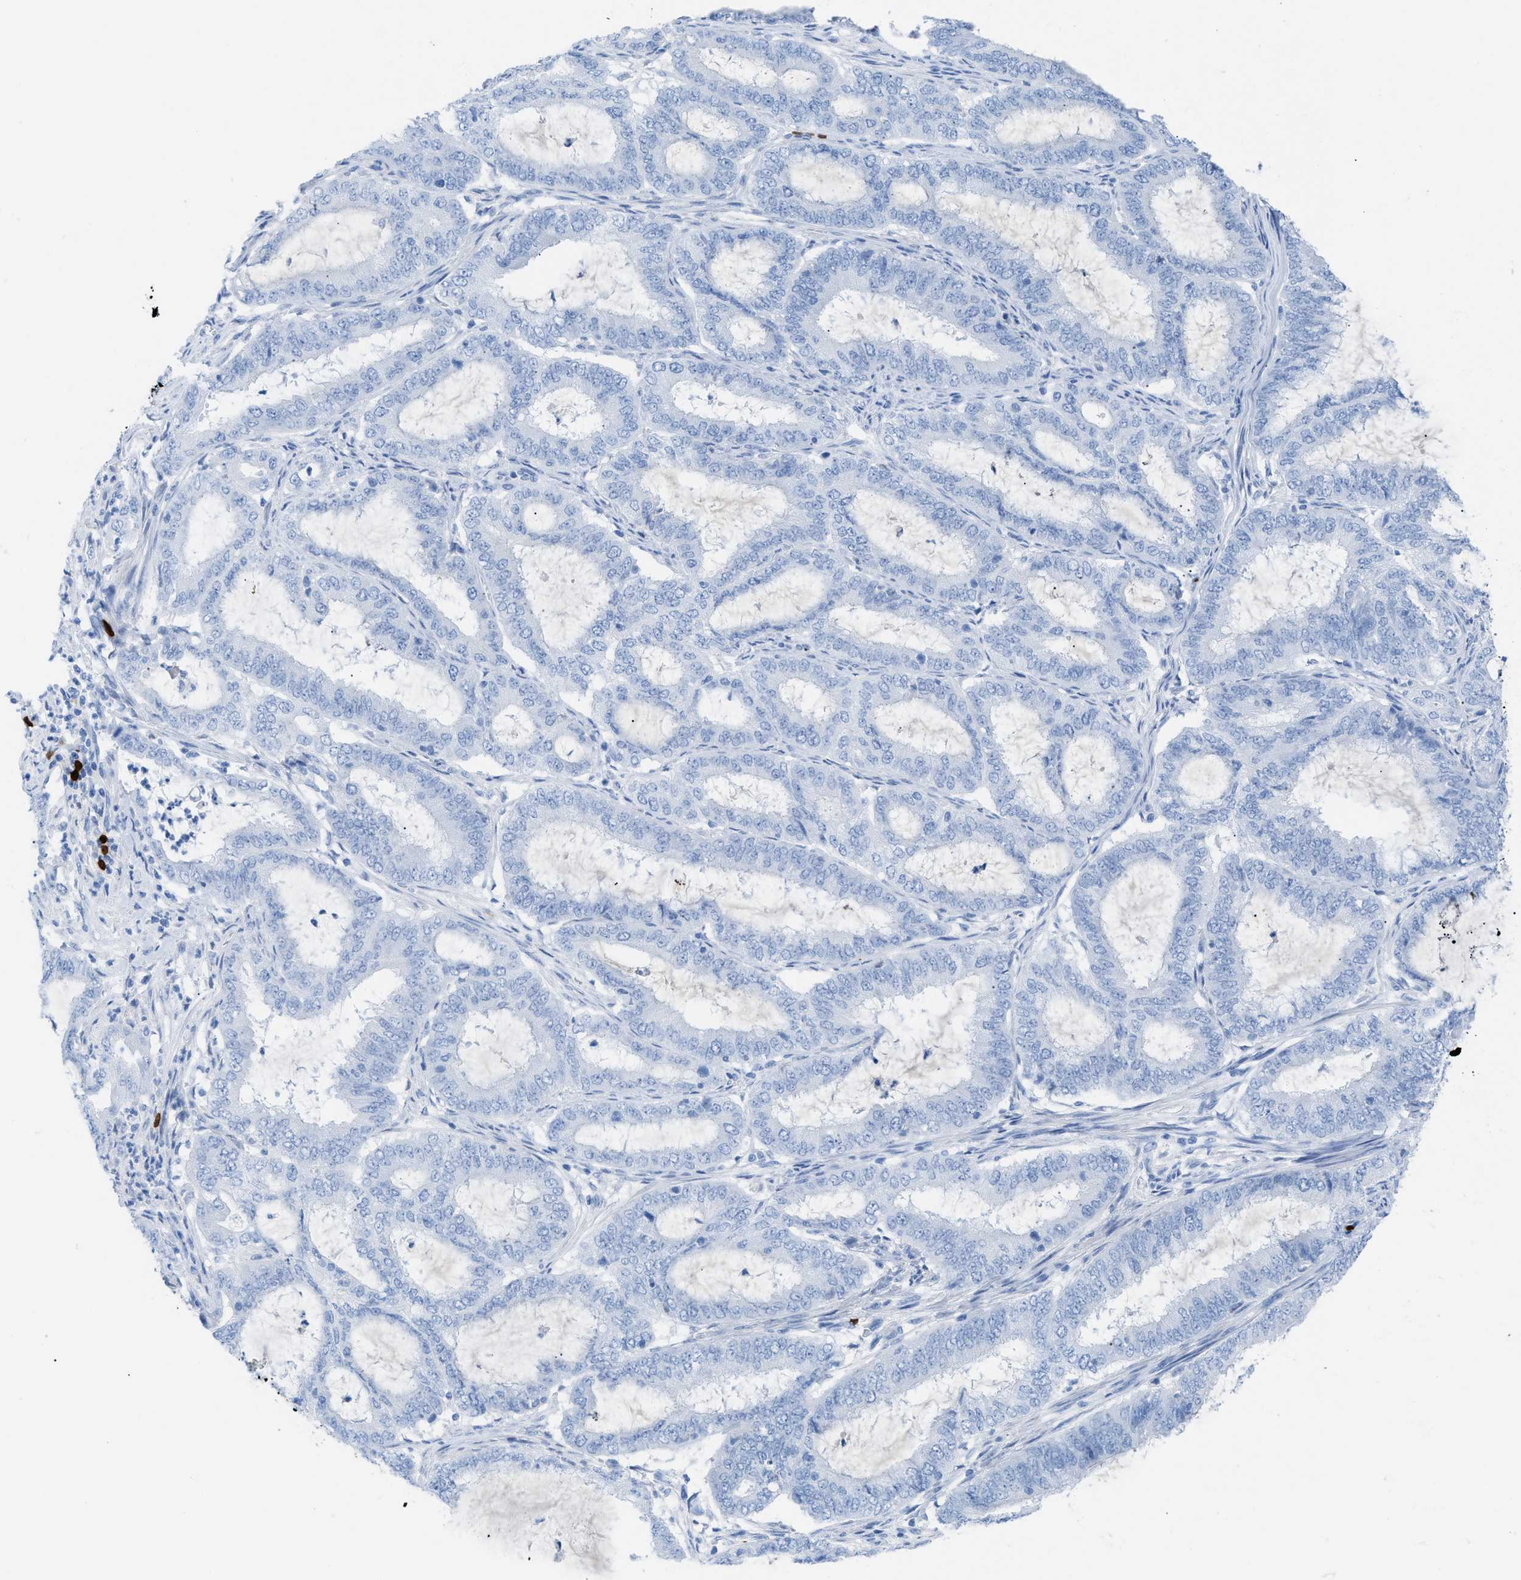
{"staining": {"intensity": "negative", "quantity": "none", "location": "none"}, "tissue": "endometrial cancer", "cell_type": "Tumor cells", "image_type": "cancer", "snomed": [{"axis": "morphology", "description": "Adenocarcinoma, NOS"}, {"axis": "topography", "description": "Endometrium"}], "caption": "Tumor cells are negative for protein expression in human endometrial adenocarcinoma. (Immunohistochemistry, brightfield microscopy, high magnification).", "gene": "TCL1A", "patient": {"sex": "female", "age": 70}}